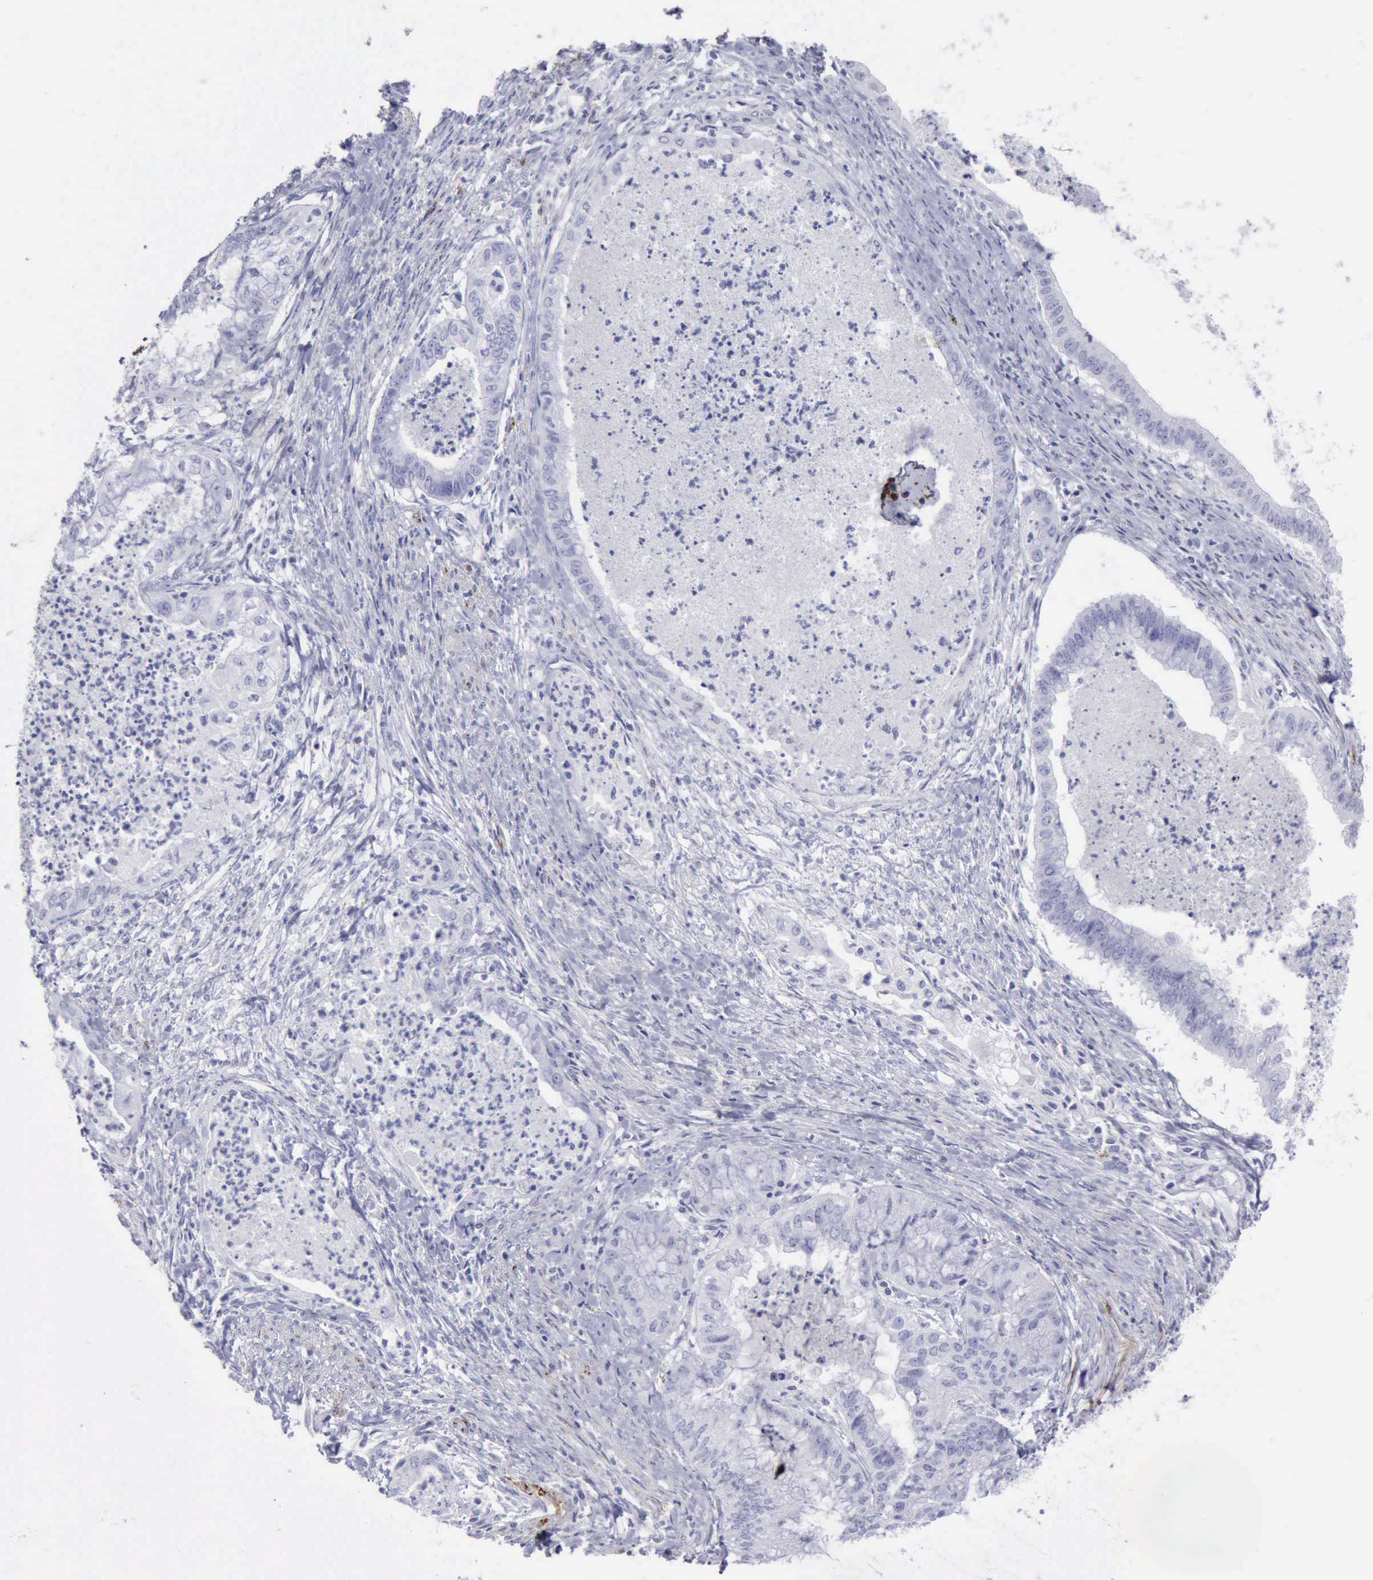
{"staining": {"intensity": "negative", "quantity": "none", "location": "none"}, "tissue": "endometrial cancer", "cell_type": "Tumor cells", "image_type": "cancer", "snomed": [{"axis": "morphology", "description": "Necrosis, NOS"}, {"axis": "morphology", "description": "Adenocarcinoma, NOS"}, {"axis": "topography", "description": "Endometrium"}], "caption": "This is a photomicrograph of immunohistochemistry (IHC) staining of endometrial cancer, which shows no expression in tumor cells.", "gene": "NCAM1", "patient": {"sex": "female", "age": 79}}